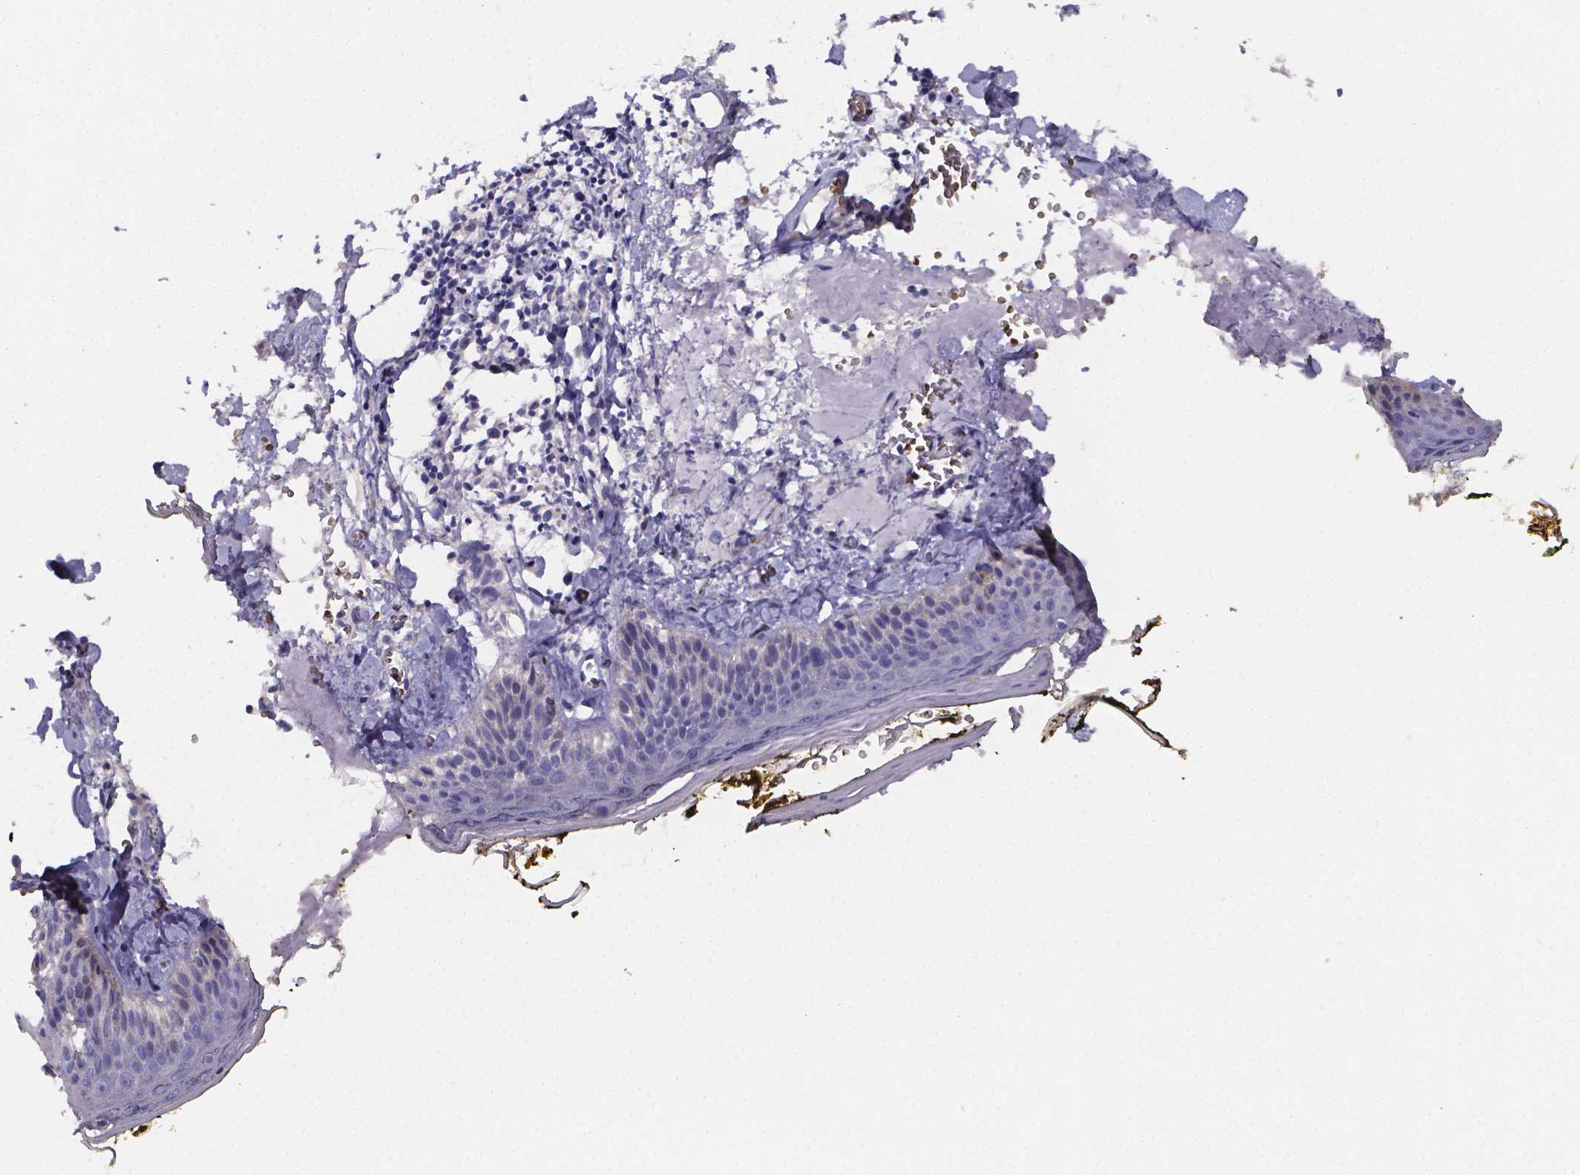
{"staining": {"intensity": "negative", "quantity": "none", "location": "none"}, "tissue": "skin", "cell_type": "Fibroblasts", "image_type": "normal", "snomed": [{"axis": "morphology", "description": "Normal tissue, NOS"}, {"axis": "topography", "description": "Skin"}], "caption": "Immunohistochemistry (IHC) of benign human skin shows no expression in fibroblasts.", "gene": "GABRA3", "patient": {"sex": "male", "age": 76}}